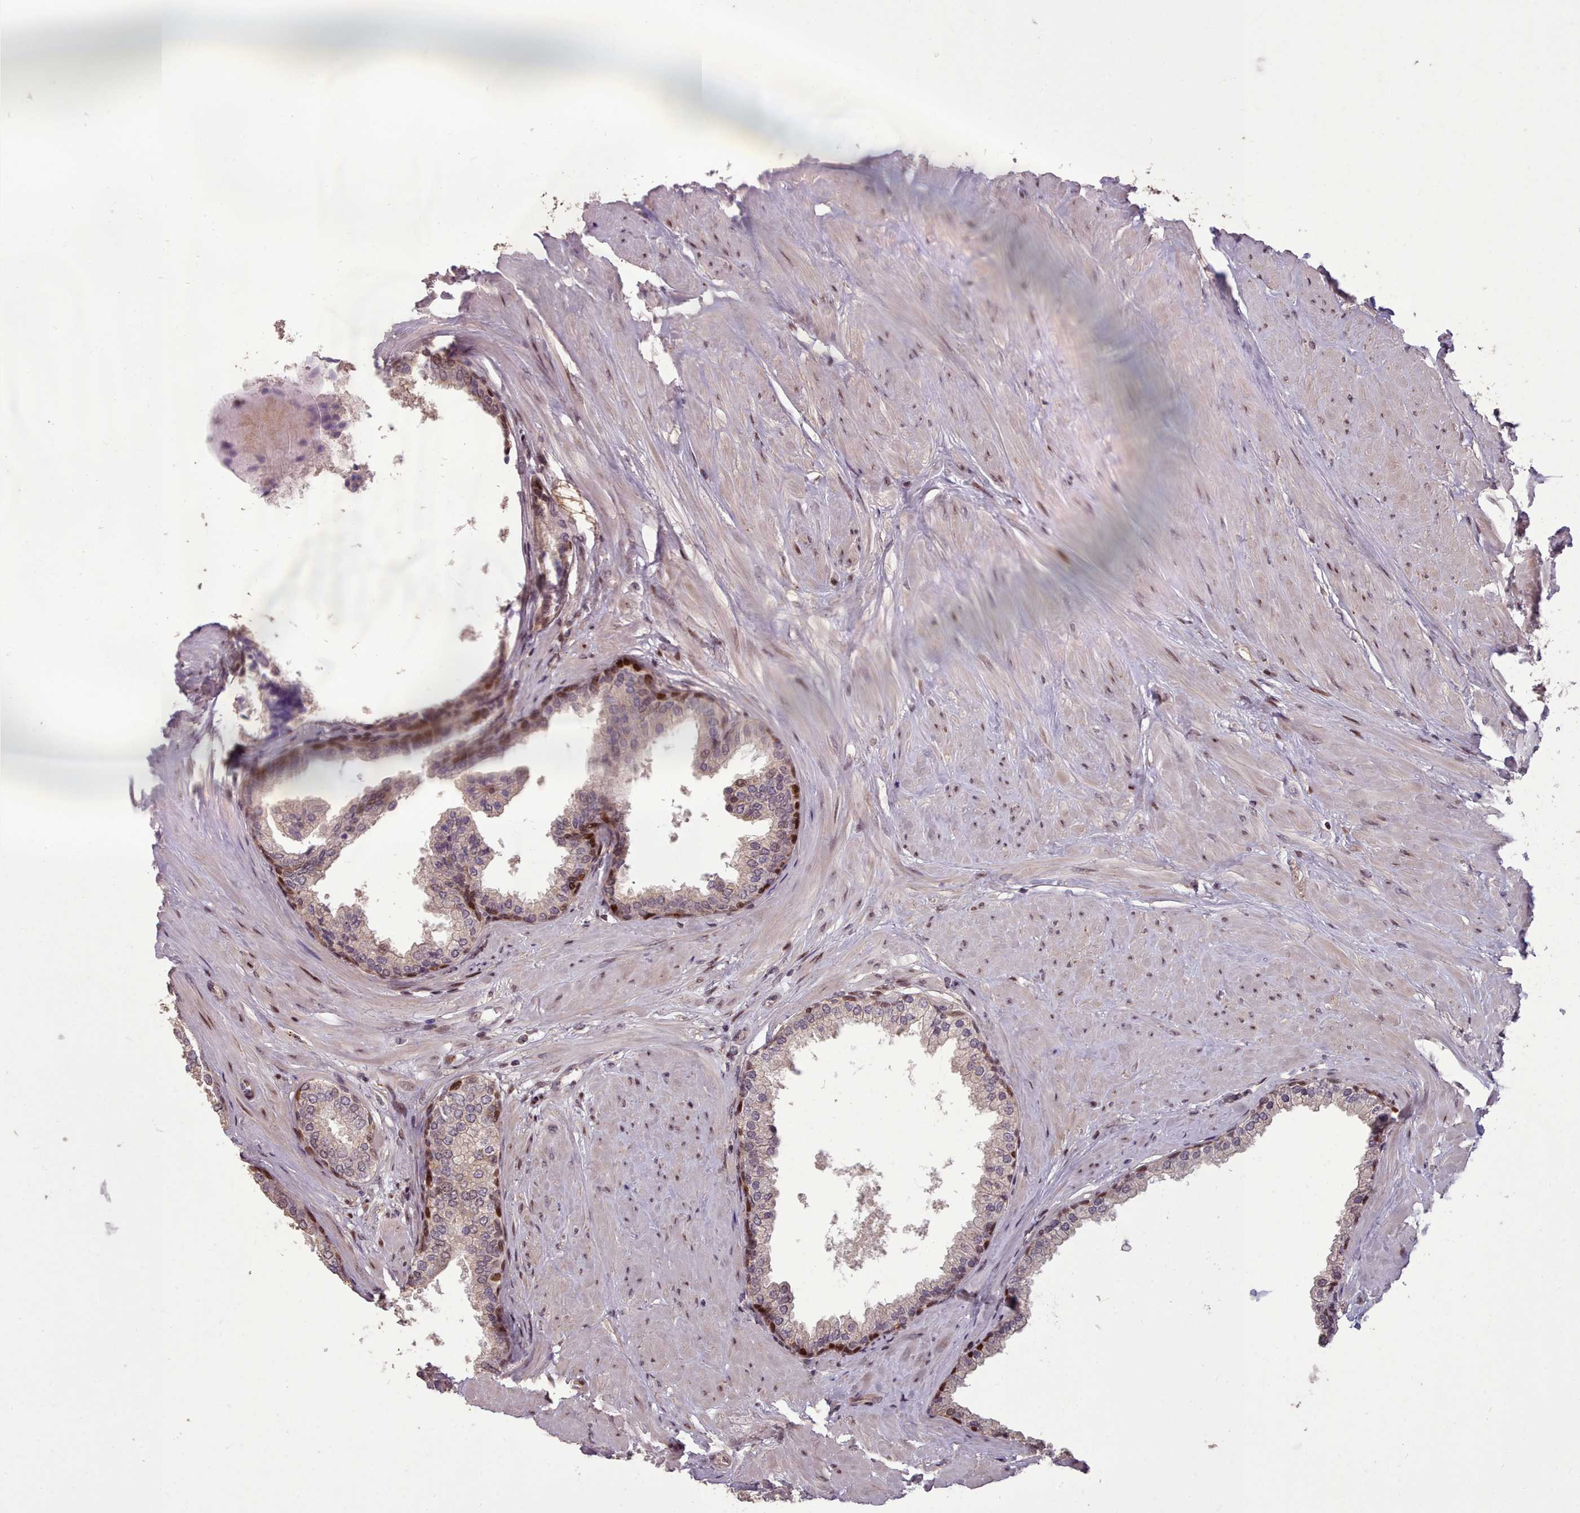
{"staining": {"intensity": "moderate", "quantity": "25%-75%", "location": "cytoplasmic/membranous,nuclear"}, "tissue": "prostate", "cell_type": "Glandular cells", "image_type": "normal", "snomed": [{"axis": "morphology", "description": "Normal tissue, NOS"}, {"axis": "topography", "description": "Prostate"}], "caption": "High-power microscopy captured an IHC photomicrograph of unremarkable prostate, revealing moderate cytoplasmic/membranous,nuclear positivity in approximately 25%-75% of glandular cells. (DAB IHC with brightfield microscopy, high magnification).", "gene": "ENSA", "patient": {"sex": "male", "age": 48}}